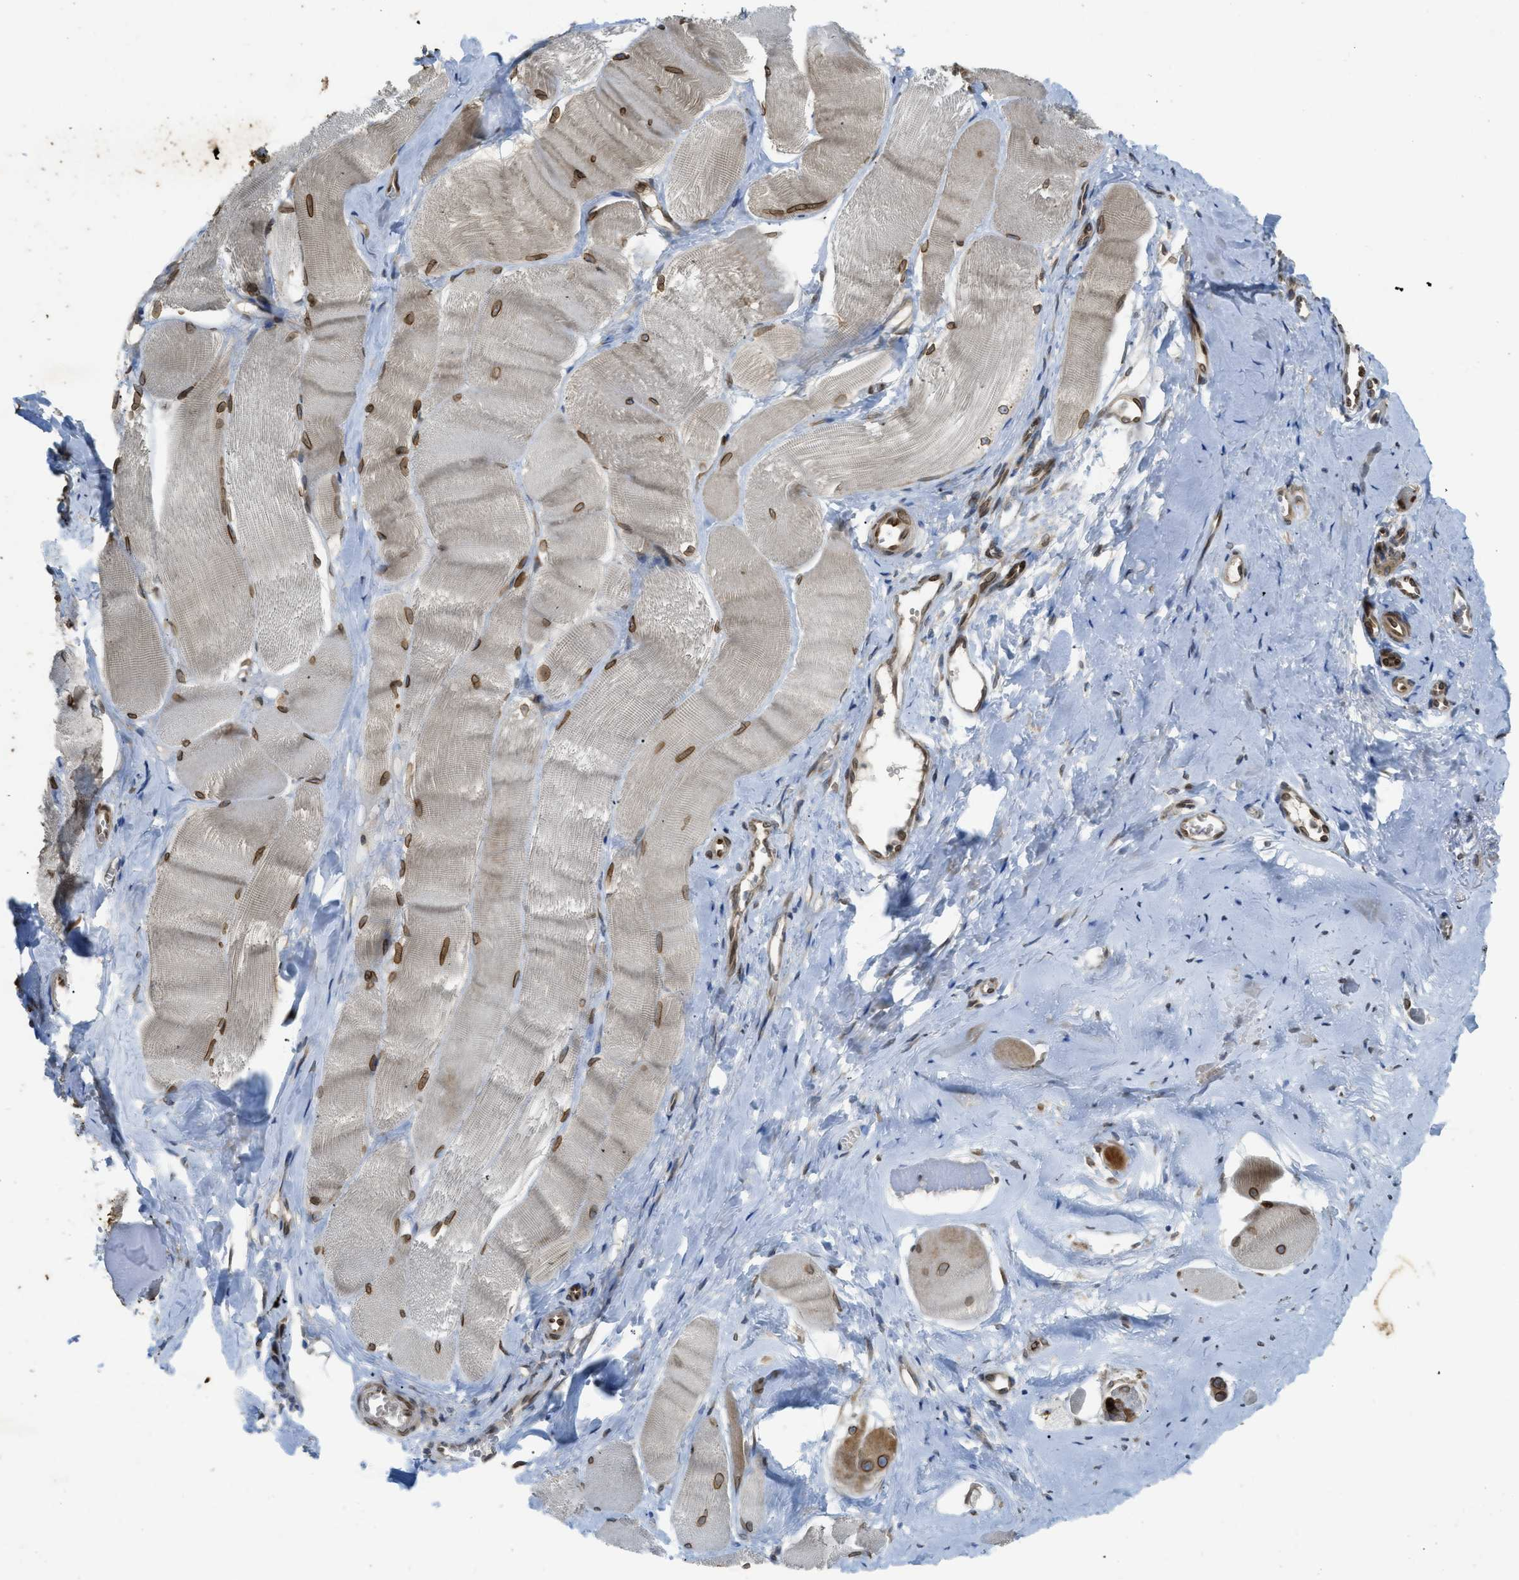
{"staining": {"intensity": "moderate", "quantity": "25%-75%", "location": "cytoplasmic/membranous"}, "tissue": "skeletal muscle", "cell_type": "Myocytes", "image_type": "normal", "snomed": [{"axis": "morphology", "description": "Normal tissue, NOS"}, {"axis": "morphology", "description": "Squamous cell carcinoma, NOS"}, {"axis": "topography", "description": "Skeletal muscle"}], "caption": "DAB immunohistochemical staining of normal skeletal muscle shows moderate cytoplasmic/membranous protein expression in about 25%-75% of myocytes. The protein of interest is shown in brown color, while the nuclei are stained blue.", "gene": "EIF2AK3", "patient": {"sex": "male", "age": 51}}